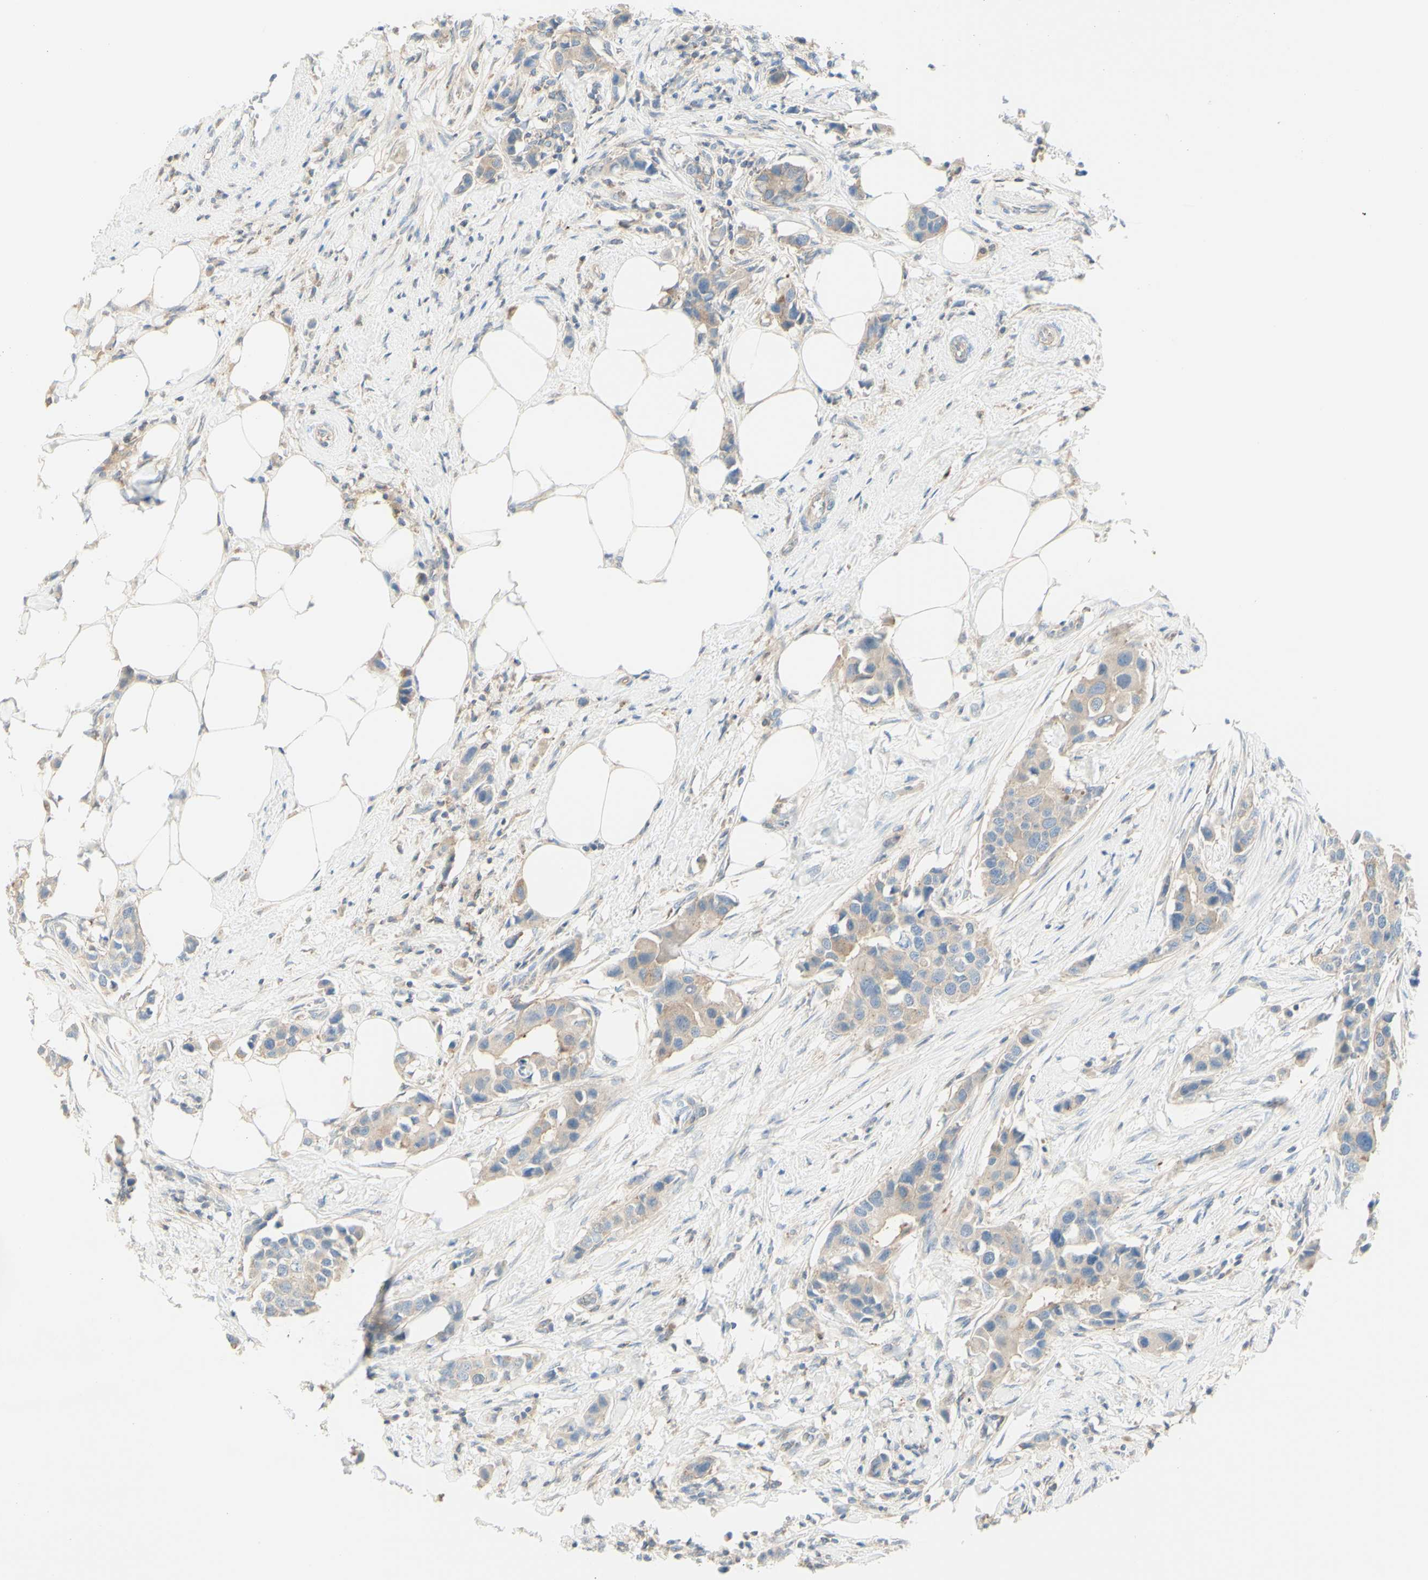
{"staining": {"intensity": "weak", "quantity": "25%-75%", "location": "cytoplasmic/membranous"}, "tissue": "breast cancer", "cell_type": "Tumor cells", "image_type": "cancer", "snomed": [{"axis": "morphology", "description": "Normal tissue, NOS"}, {"axis": "morphology", "description": "Duct carcinoma"}, {"axis": "topography", "description": "Breast"}], "caption": "Breast cancer (infiltrating ductal carcinoma) stained with a protein marker reveals weak staining in tumor cells.", "gene": "MTM1", "patient": {"sex": "female", "age": 50}}